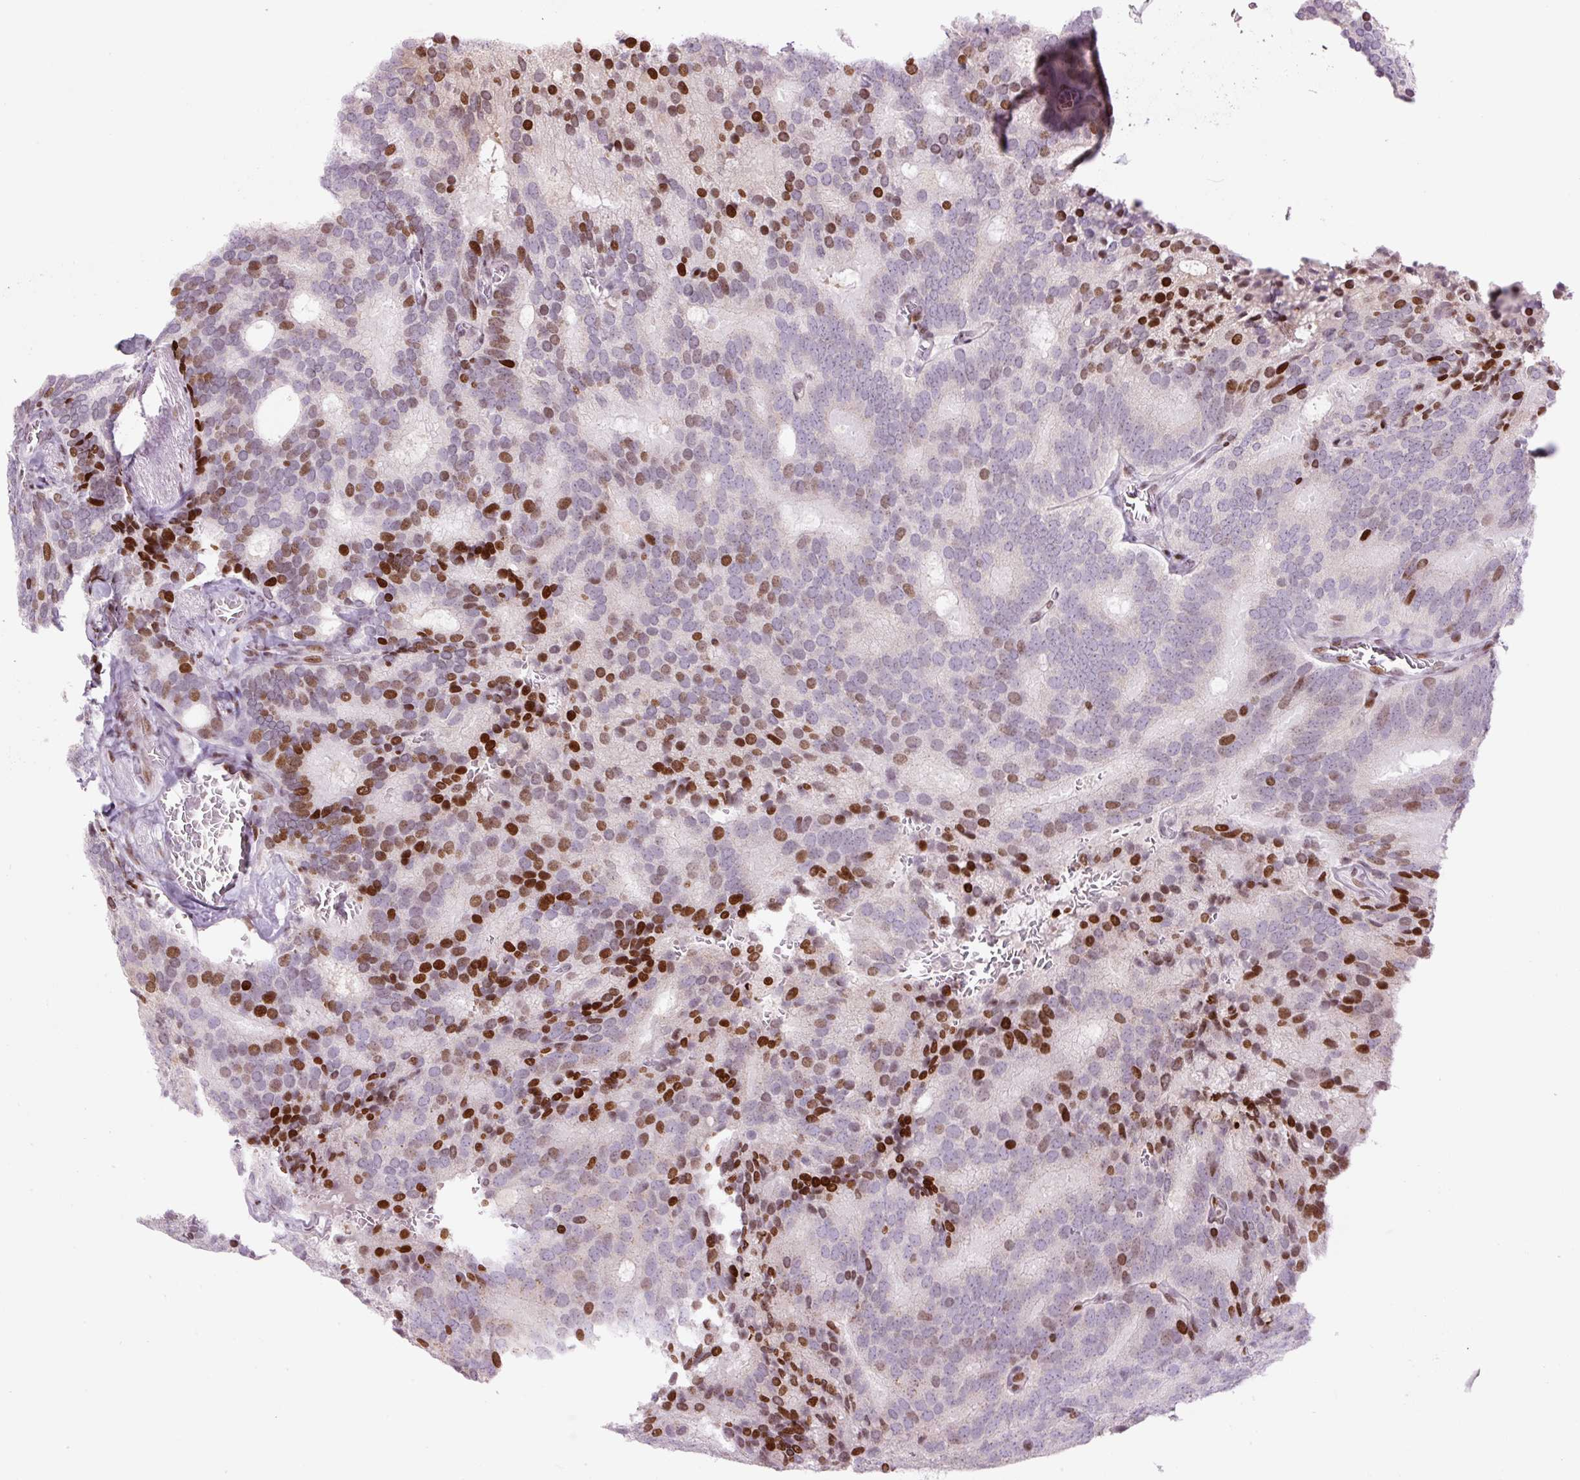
{"staining": {"intensity": "moderate", "quantity": "25%-75%", "location": "nuclear"}, "tissue": "prostate cancer", "cell_type": "Tumor cells", "image_type": "cancer", "snomed": [{"axis": "morphology", "description": "Adenocarcinoma, Low grade"}, {"axis": "topography", "description": "Prostate"}], "caption": "Prostate cancer stained for a protein (brown) reveals moderate nuclear positive staining in about 25%-75% of tumor cells.", "gene": "TMEM177", "patient": {"sex": "male", "age": 71}}